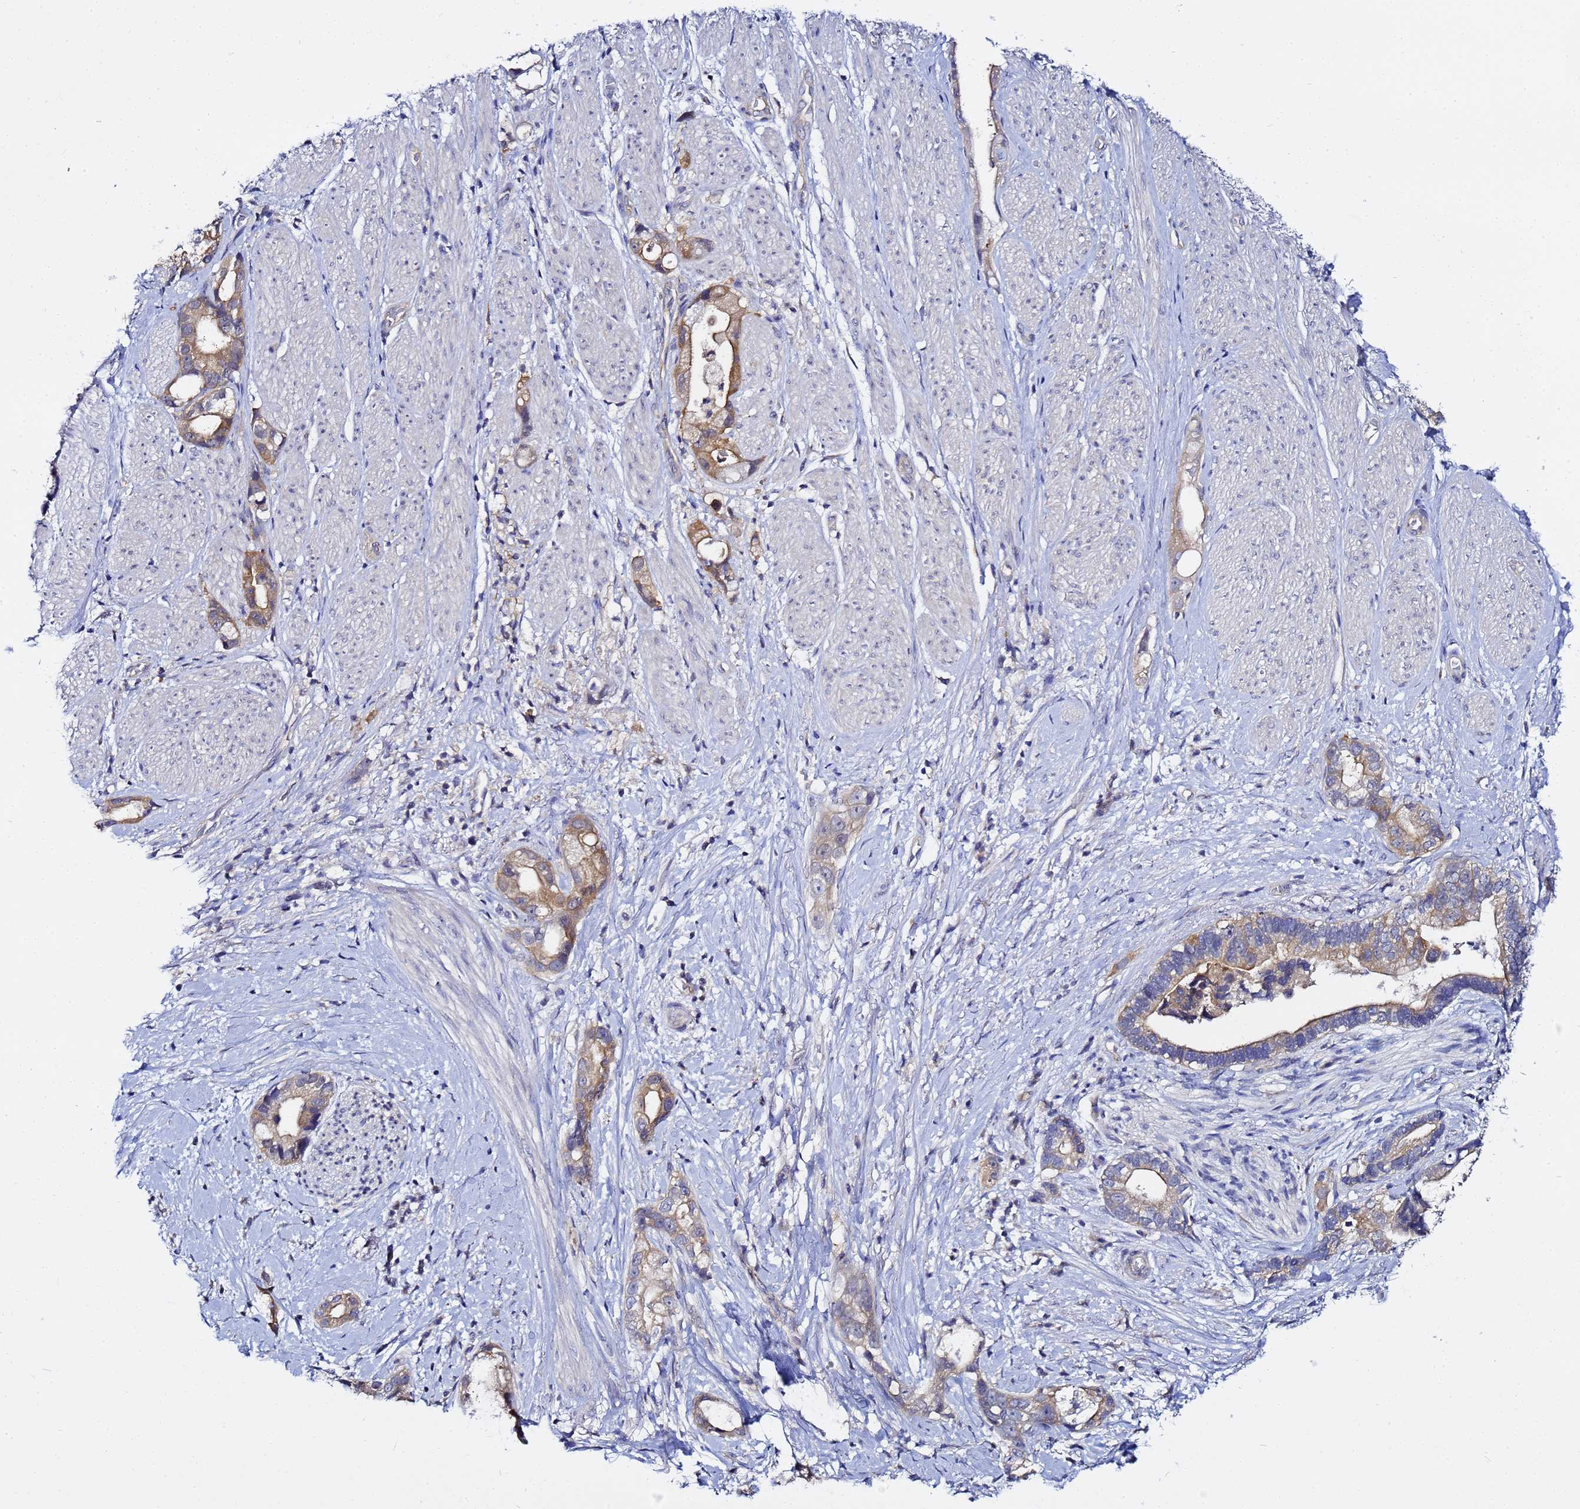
{"staining": {"intensity": "moderate", "quantity": "25%-75%", "location": "cytoplasmic/membranous"}, "tissue": "stomach cancer", "cell_type": "Tumor cells", "image_type": "cancer", "snomed": [{"axis": "morphology", "description": "Adenocarcinoma, NOS"}, {"axis": "topography", "description": "Stomach"}], "caption": "A brown stain shows moderate cytoplasmic/membranous expression of a protein in human adenocarcinoma (stomach) tumor cells.", "gene": "LENG1", "patient": {"sex": "male", "age": 55}}